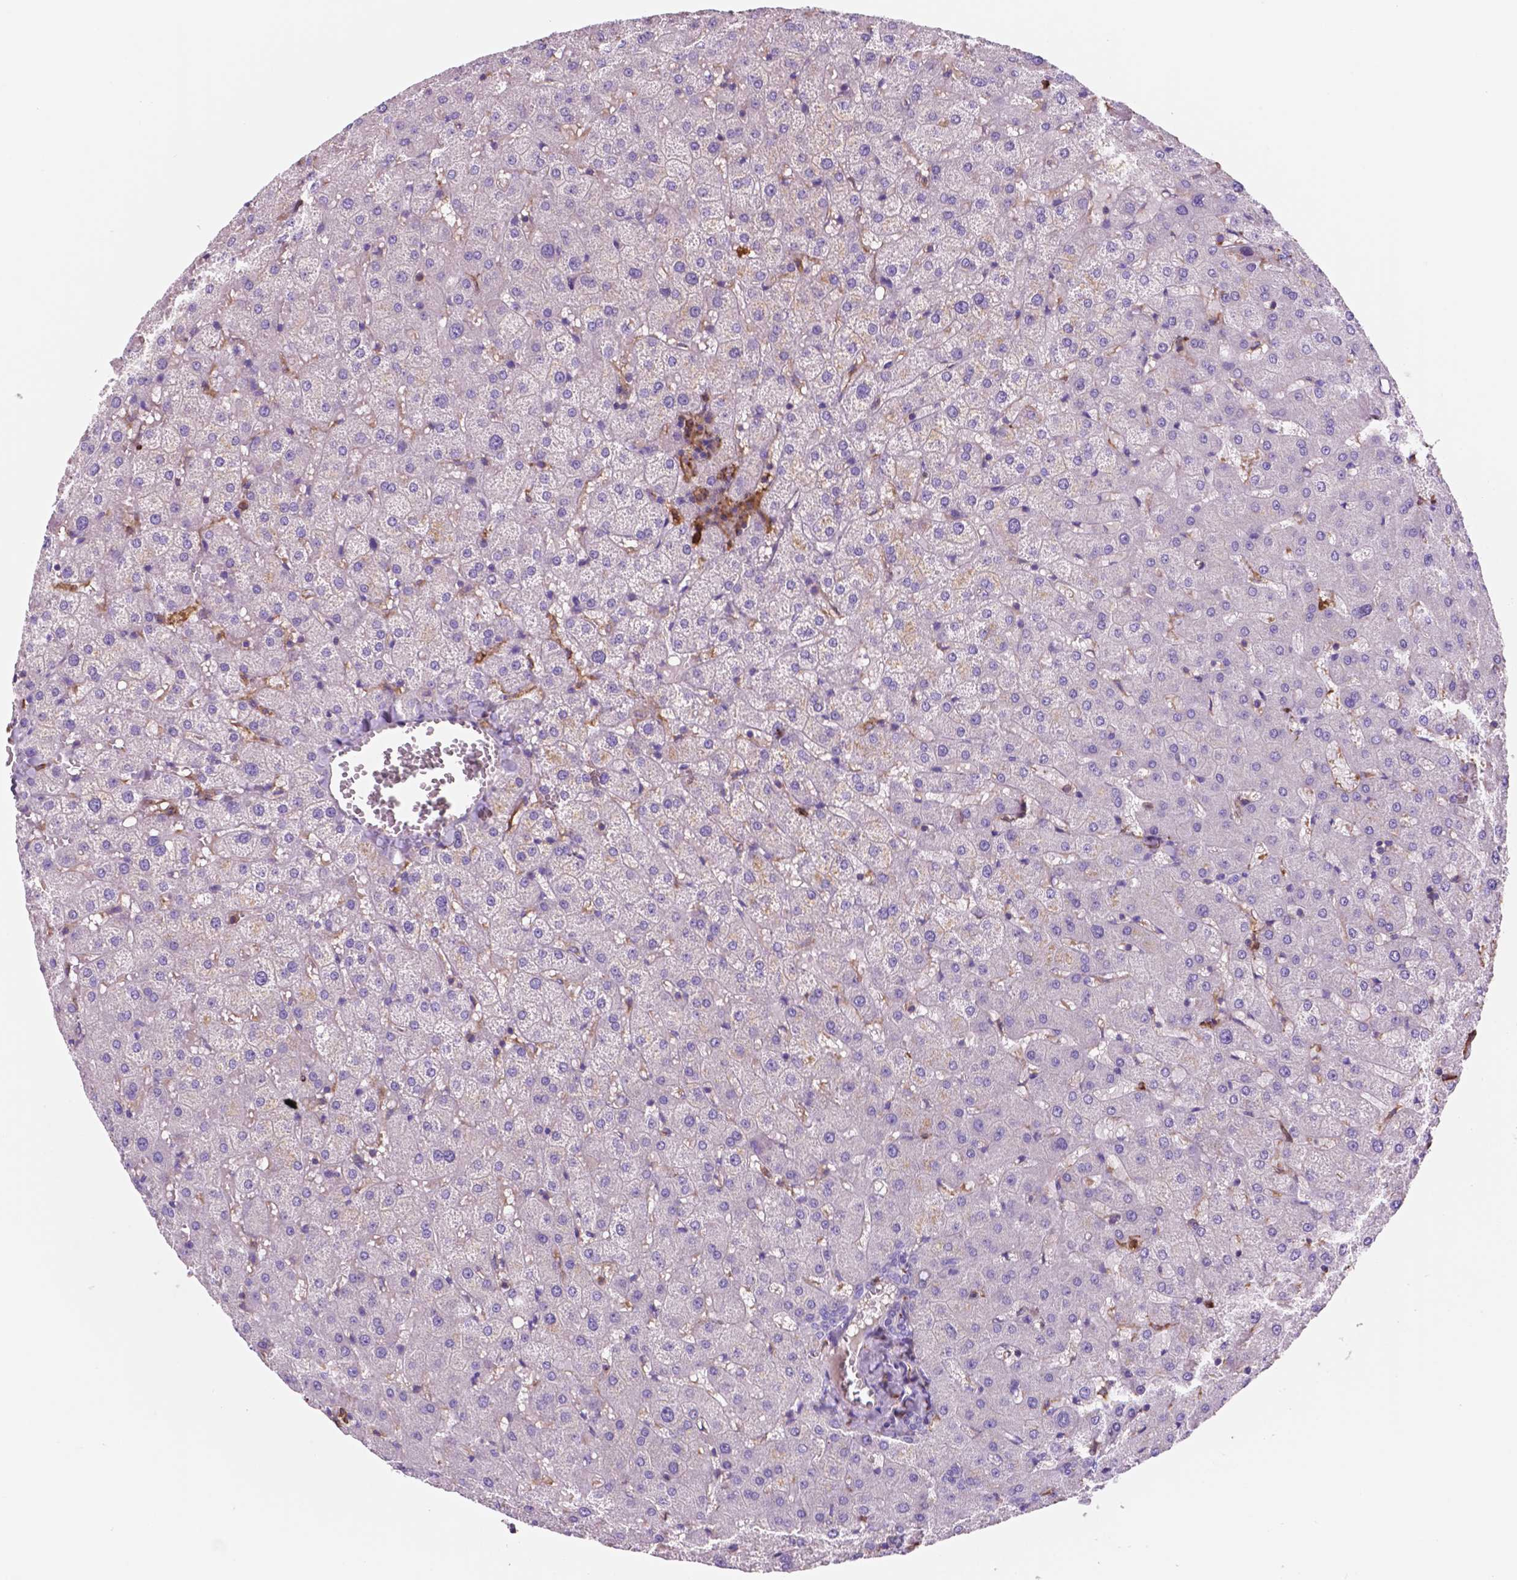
{"staining": {"intensity": "negative", "quantity": "none", "location": "none"}, "tissue": "liver", "cell_type": "Cholangiocytes", "image_type": "normal", "snomed": [{"axis": "morphology", "description": "Normal tissue, NOS"}, {"axis": "topography", "description": "Liver"}], "caption": "This is an immunohistochemistry (IHC) photomicrograph of unremarkable liver. There is no expression in cholangiocytes.", "gene": "MKRN2OS", "patient": {"sex": "female", "age": 50}}